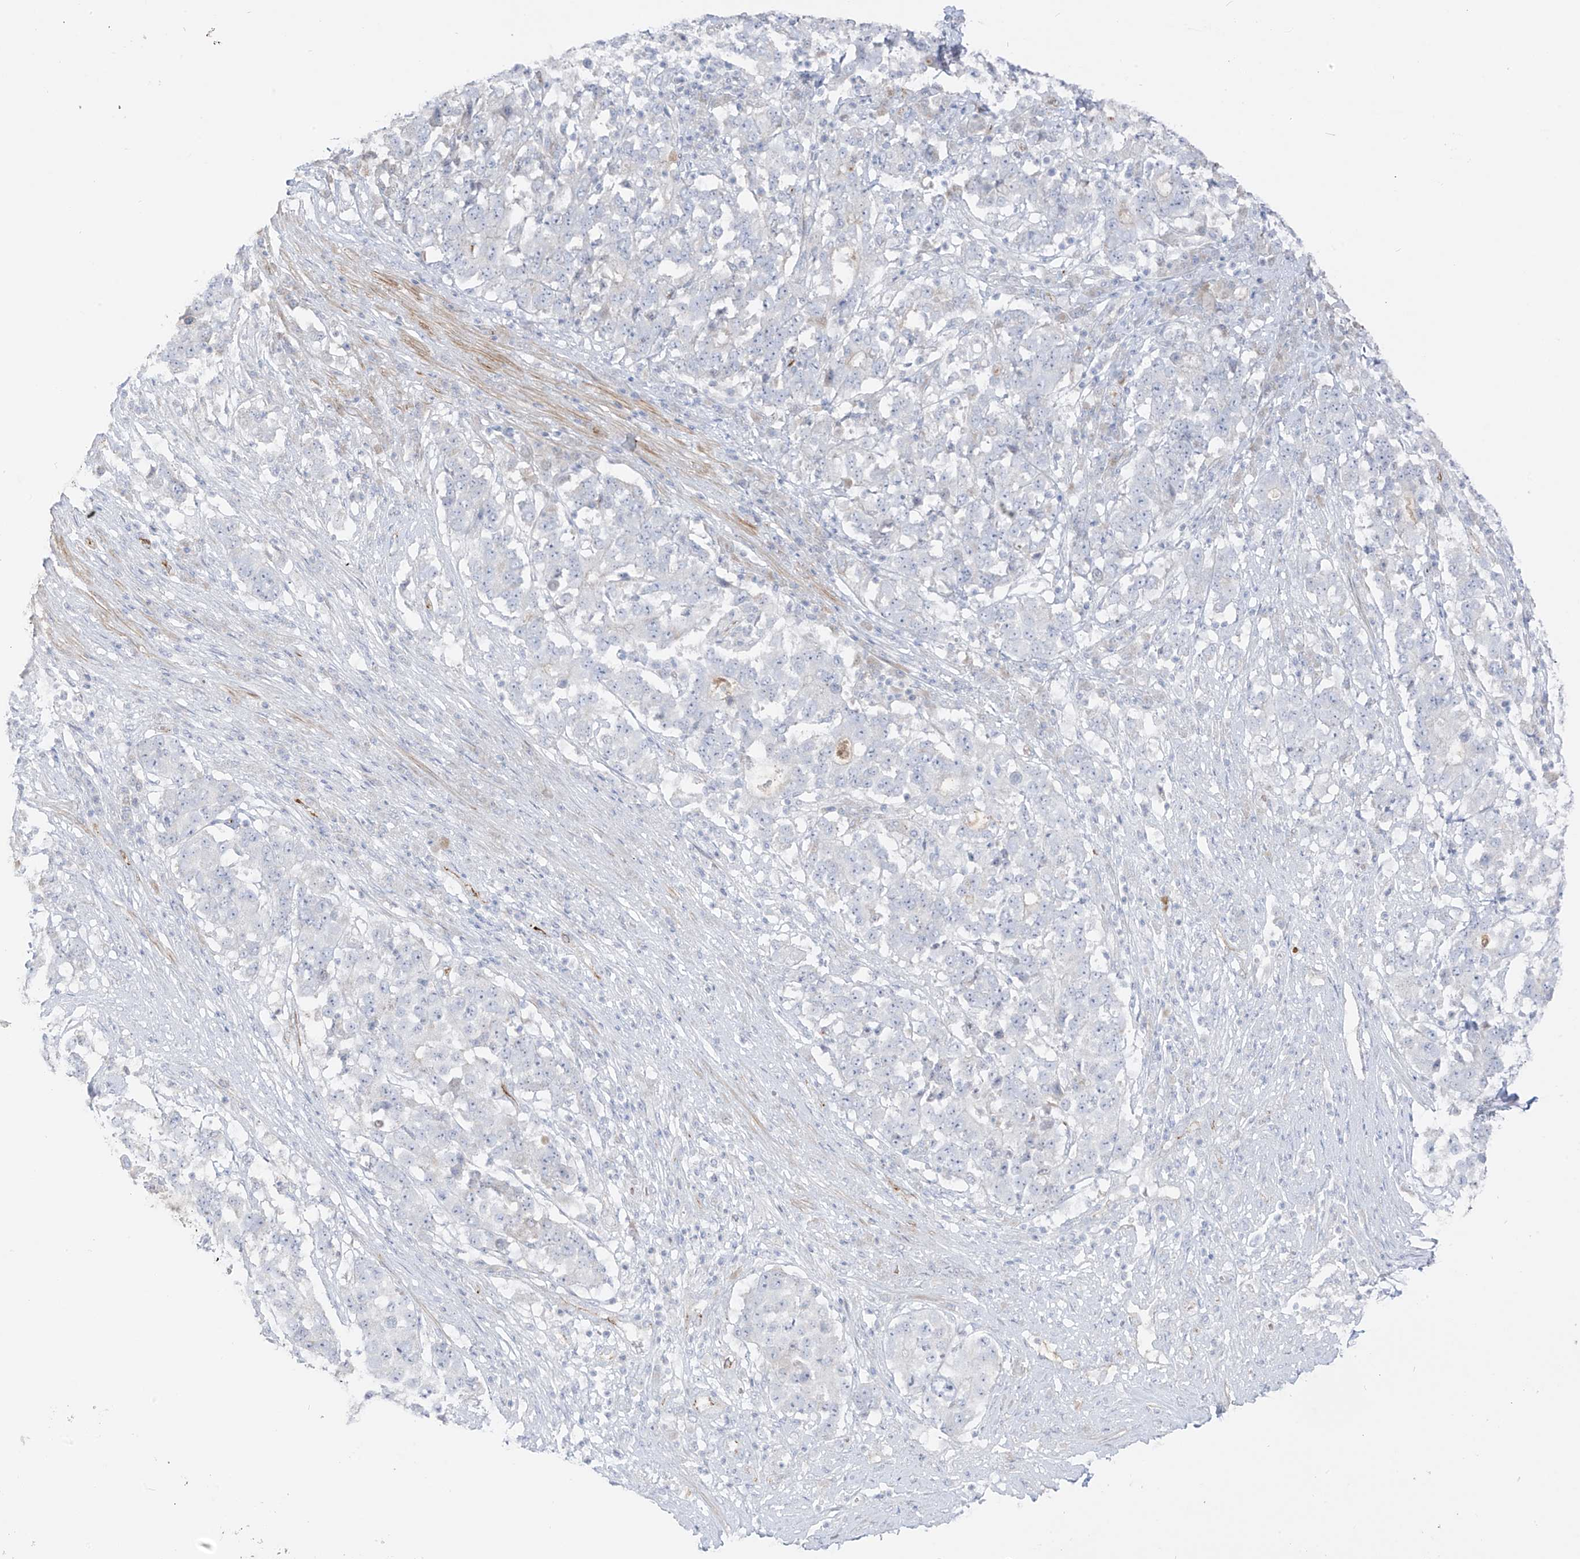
{"staining": {"intensity": "negative", "quantity": "none", "location": "none"}, "tissue": "stomach cancer", "cell_type": "Tumor cells", "image_type": "cancer", "snomed": [{"axis": "morphology", "description": "Adenocarcinoma, NOS"}, {"axis": "topography", "description": "Stomach"}], "caption": "IHC micrograph of human adenocarcinoma (stomach) stained for a protein (brown), which demonstrates no expression in tumor cells.", "gene": "C11orf87", "patient": {"sex": "male", "age": 59}}